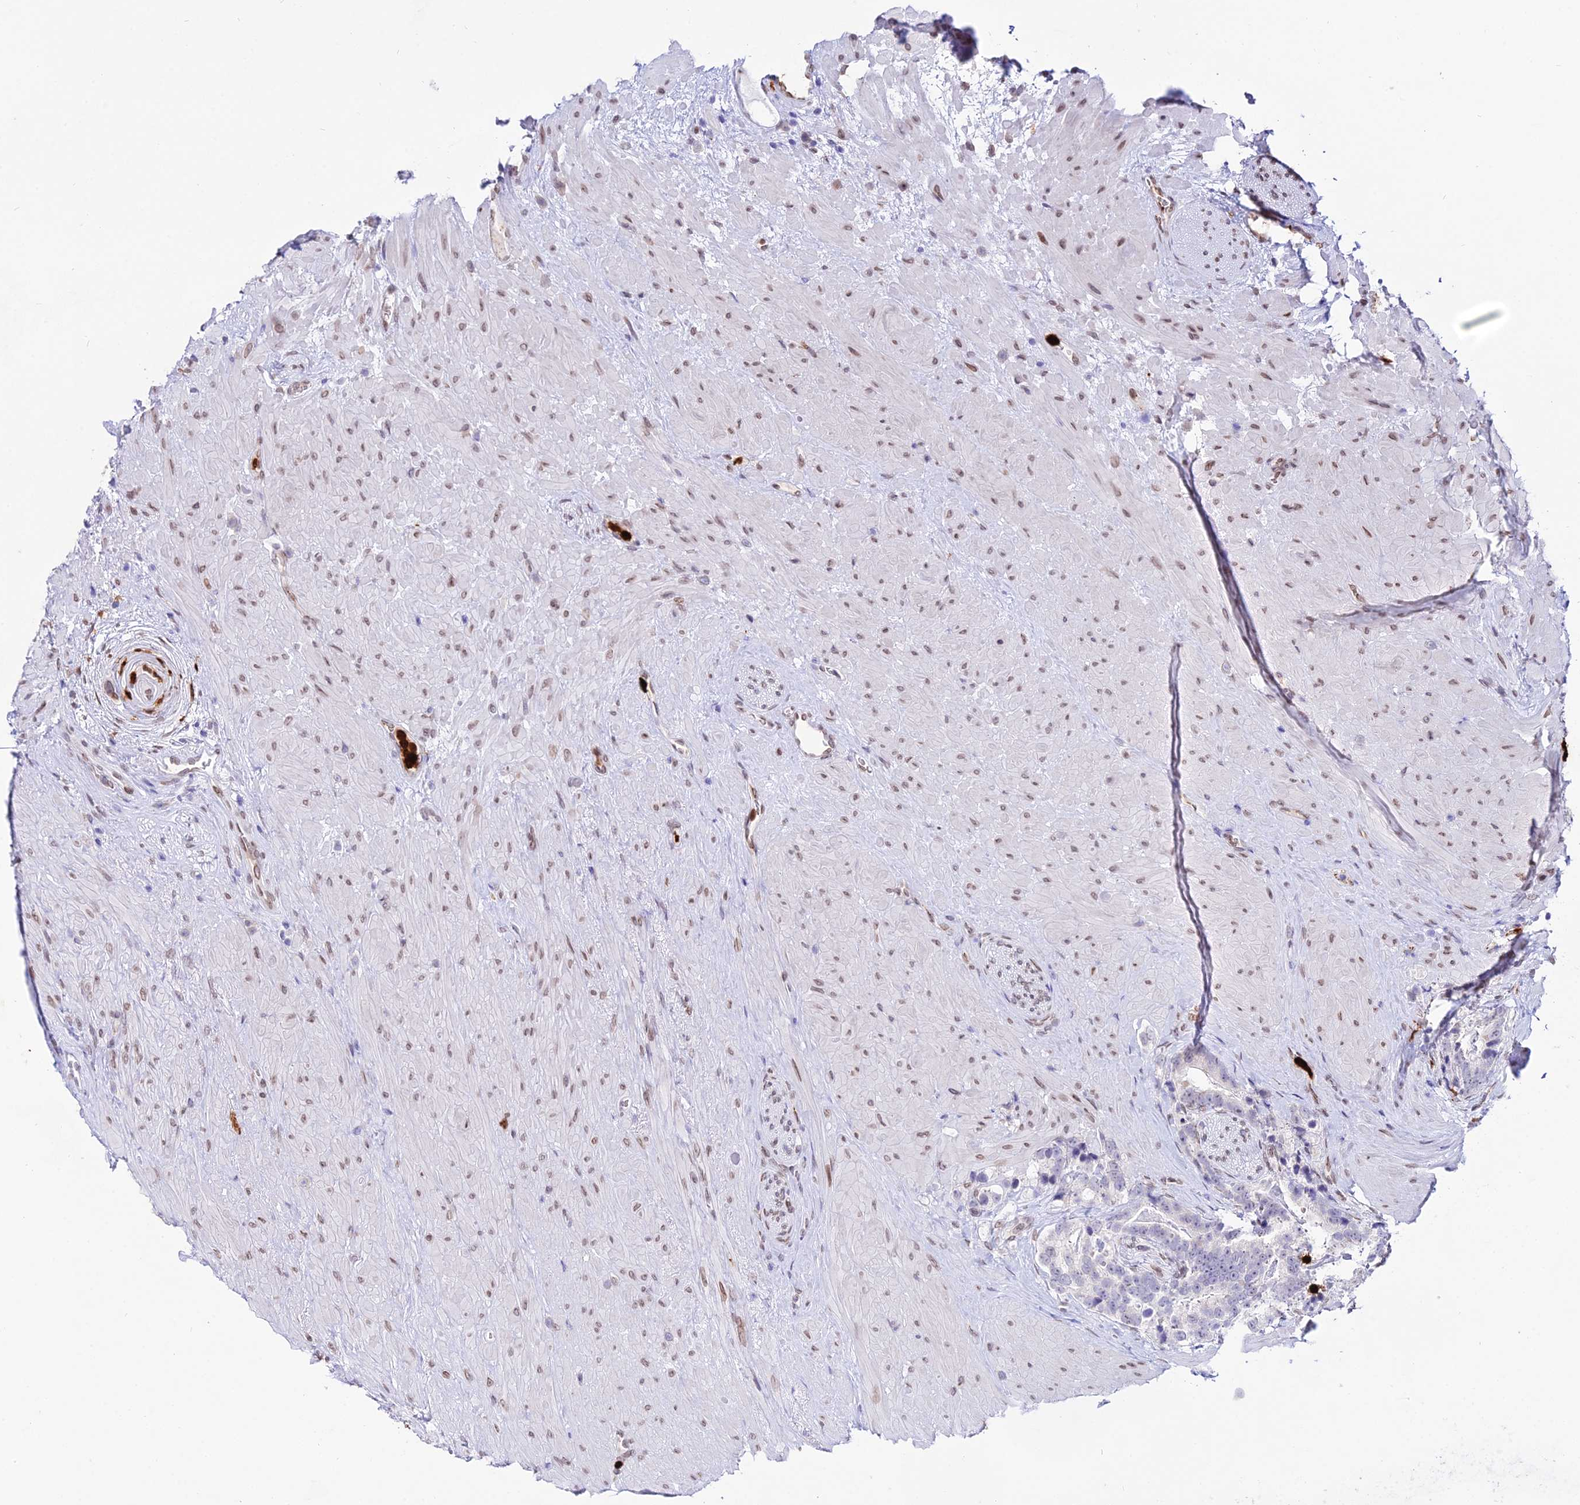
{"staining": {"intensity": "negative", "quantity": "none", "location": "none"}, "tissue": "prostate cancer", "cell_type": "Tumor cells", "image_type": "cancer", "snomed": [{"axis": "morphology", "description": "Adenocarcinoma, High grade"}, {"axis": "topography", "description": "Prostate"}], "caption": "IHC image of neoplastic tissue: adenocarcinoma (high-grade) (prostate) stained with DAB (3,3'-diaminobenzidine) displays no significant protein expression in tumor cells.", "gene": "MCM10", "patient": {"sex": "male", "age": 74}}